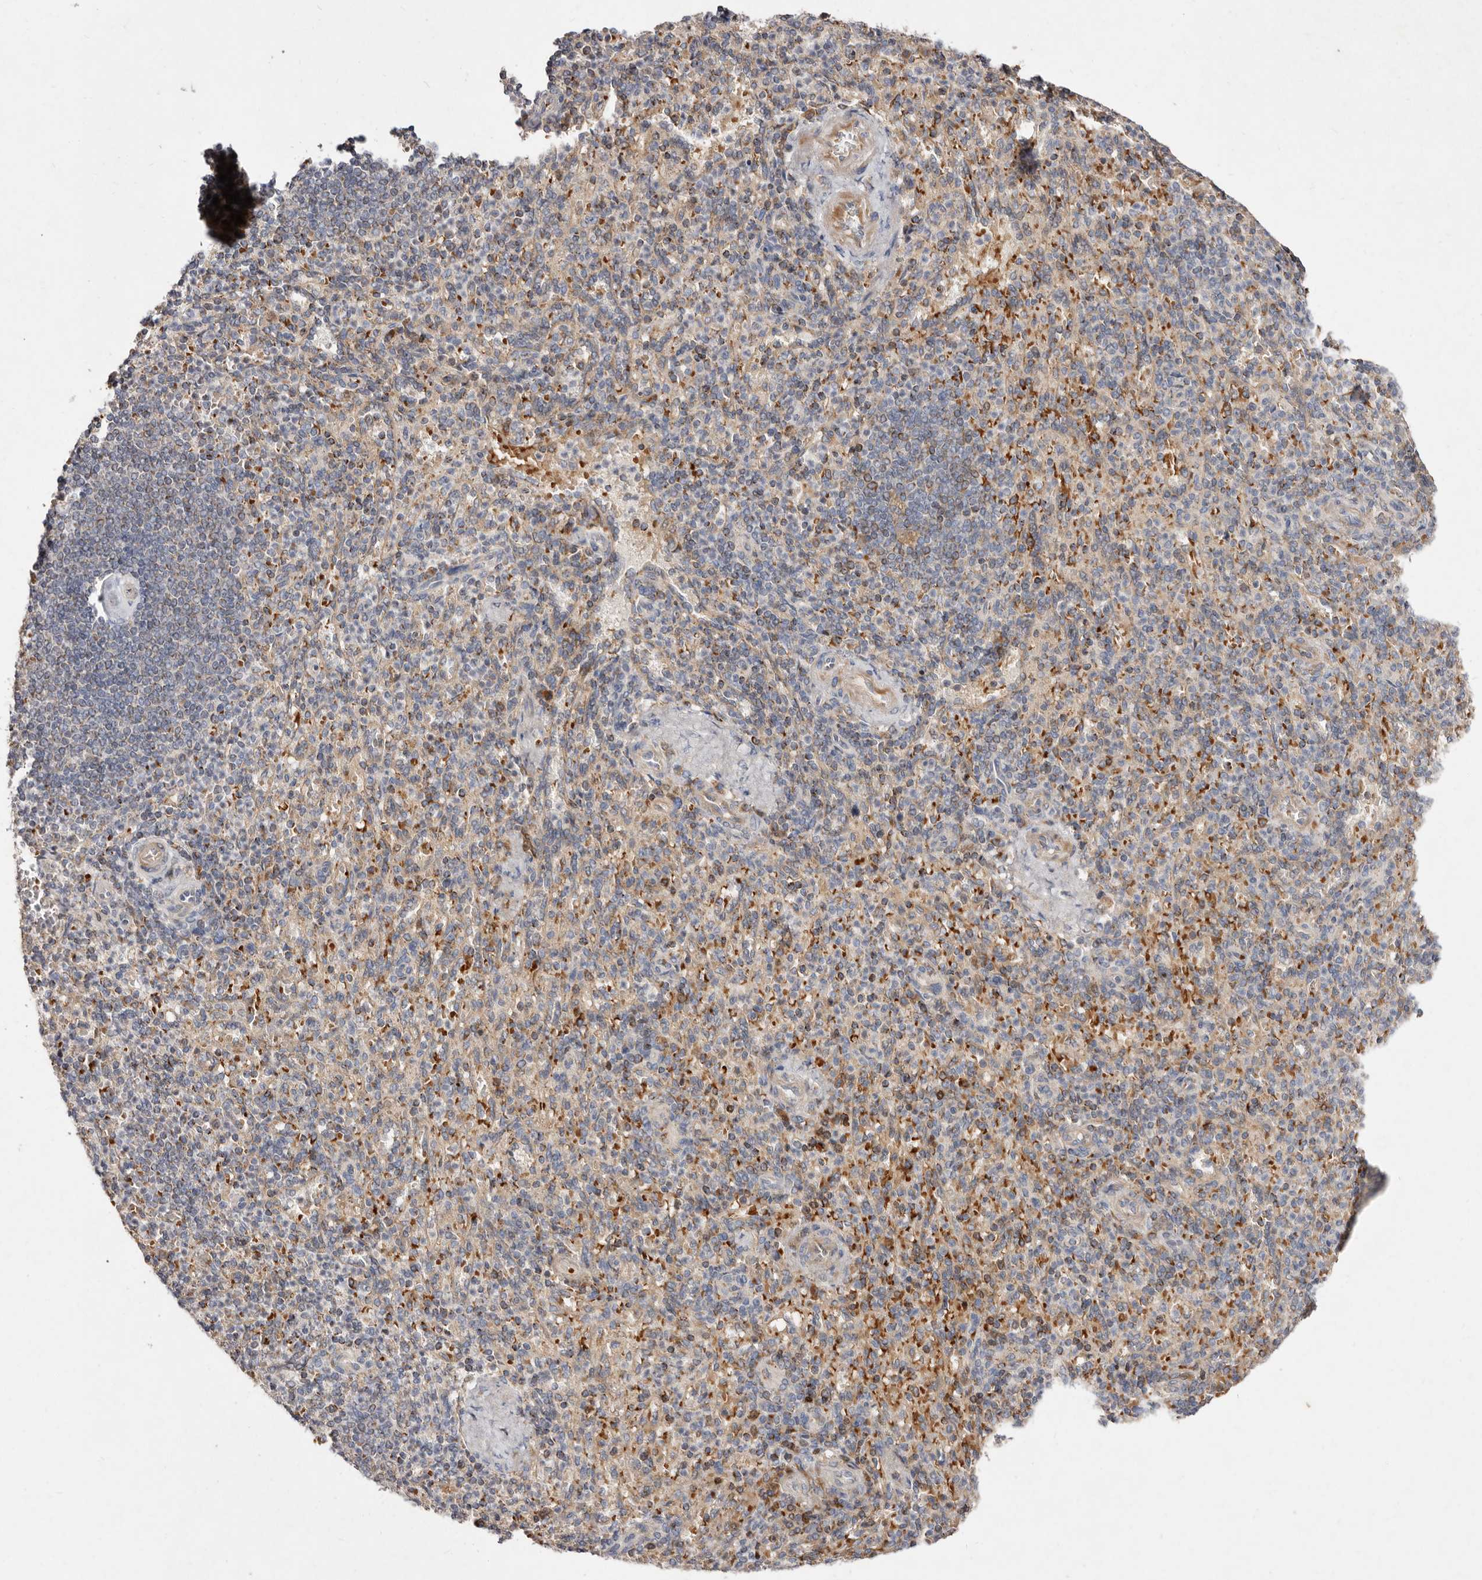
{"staining": {"intensity": "weak", "quantity": "<25%", "location": "cytoplasmic/membranous"}, "tissue": "spleen", "cell_type": "Cells in red pulp", "image_type": "normal", "snomed": [{"axis": "morphology", "description": "Normal tissue, NOS"}, {"axis": "topography", "description": "Spleen"}], "caption": "The photomicrograph displays no staining of cells in red pulp in unremarkable spleen.", "gene": "SLC25A20", "patient": {"sex": "female", "age": 74}}